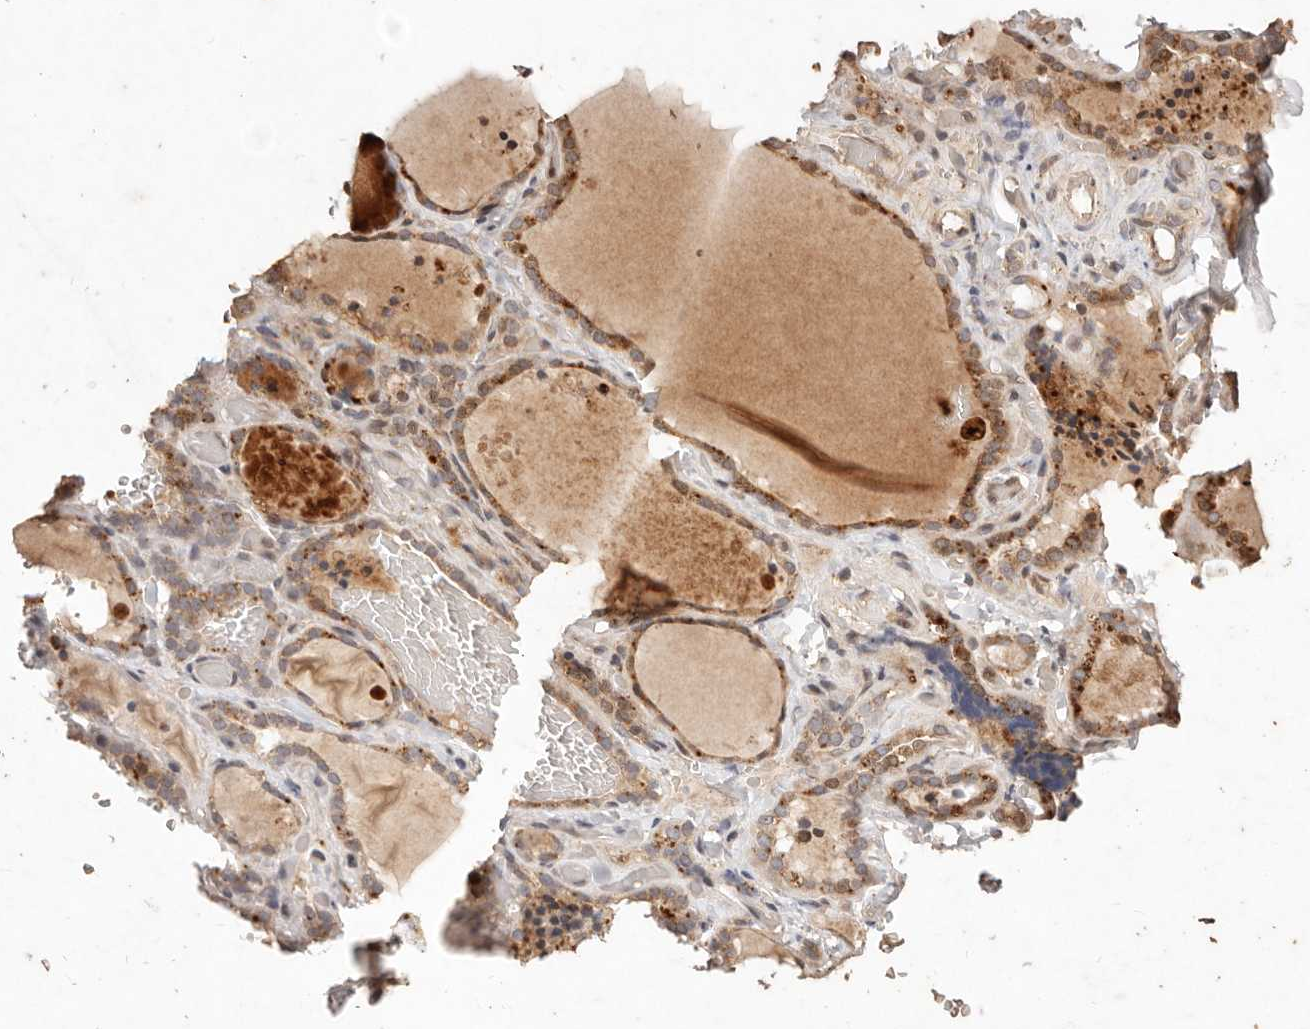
{"staining": {"intensity": "moderate", "quantity": ">75%", "location": "cytoplasmic/membranous"}, "tissue": "thyroid gland", "cell_type": "Glandular cells", "image_type": "normal", "snomed": [{"axis": "morphology", "description": "Normal tissue, NOS"}, {"axis": "topography", "description": "Thyroid gland"}], "caption": "Brown immunohistochemical staining in unremarkable human thyroid gland displays moderate cytoplasmic/membranous staining in about >75% of glandular cells.", "gene": "KIF9", "patient": {"sex": "female", "age": 22}}